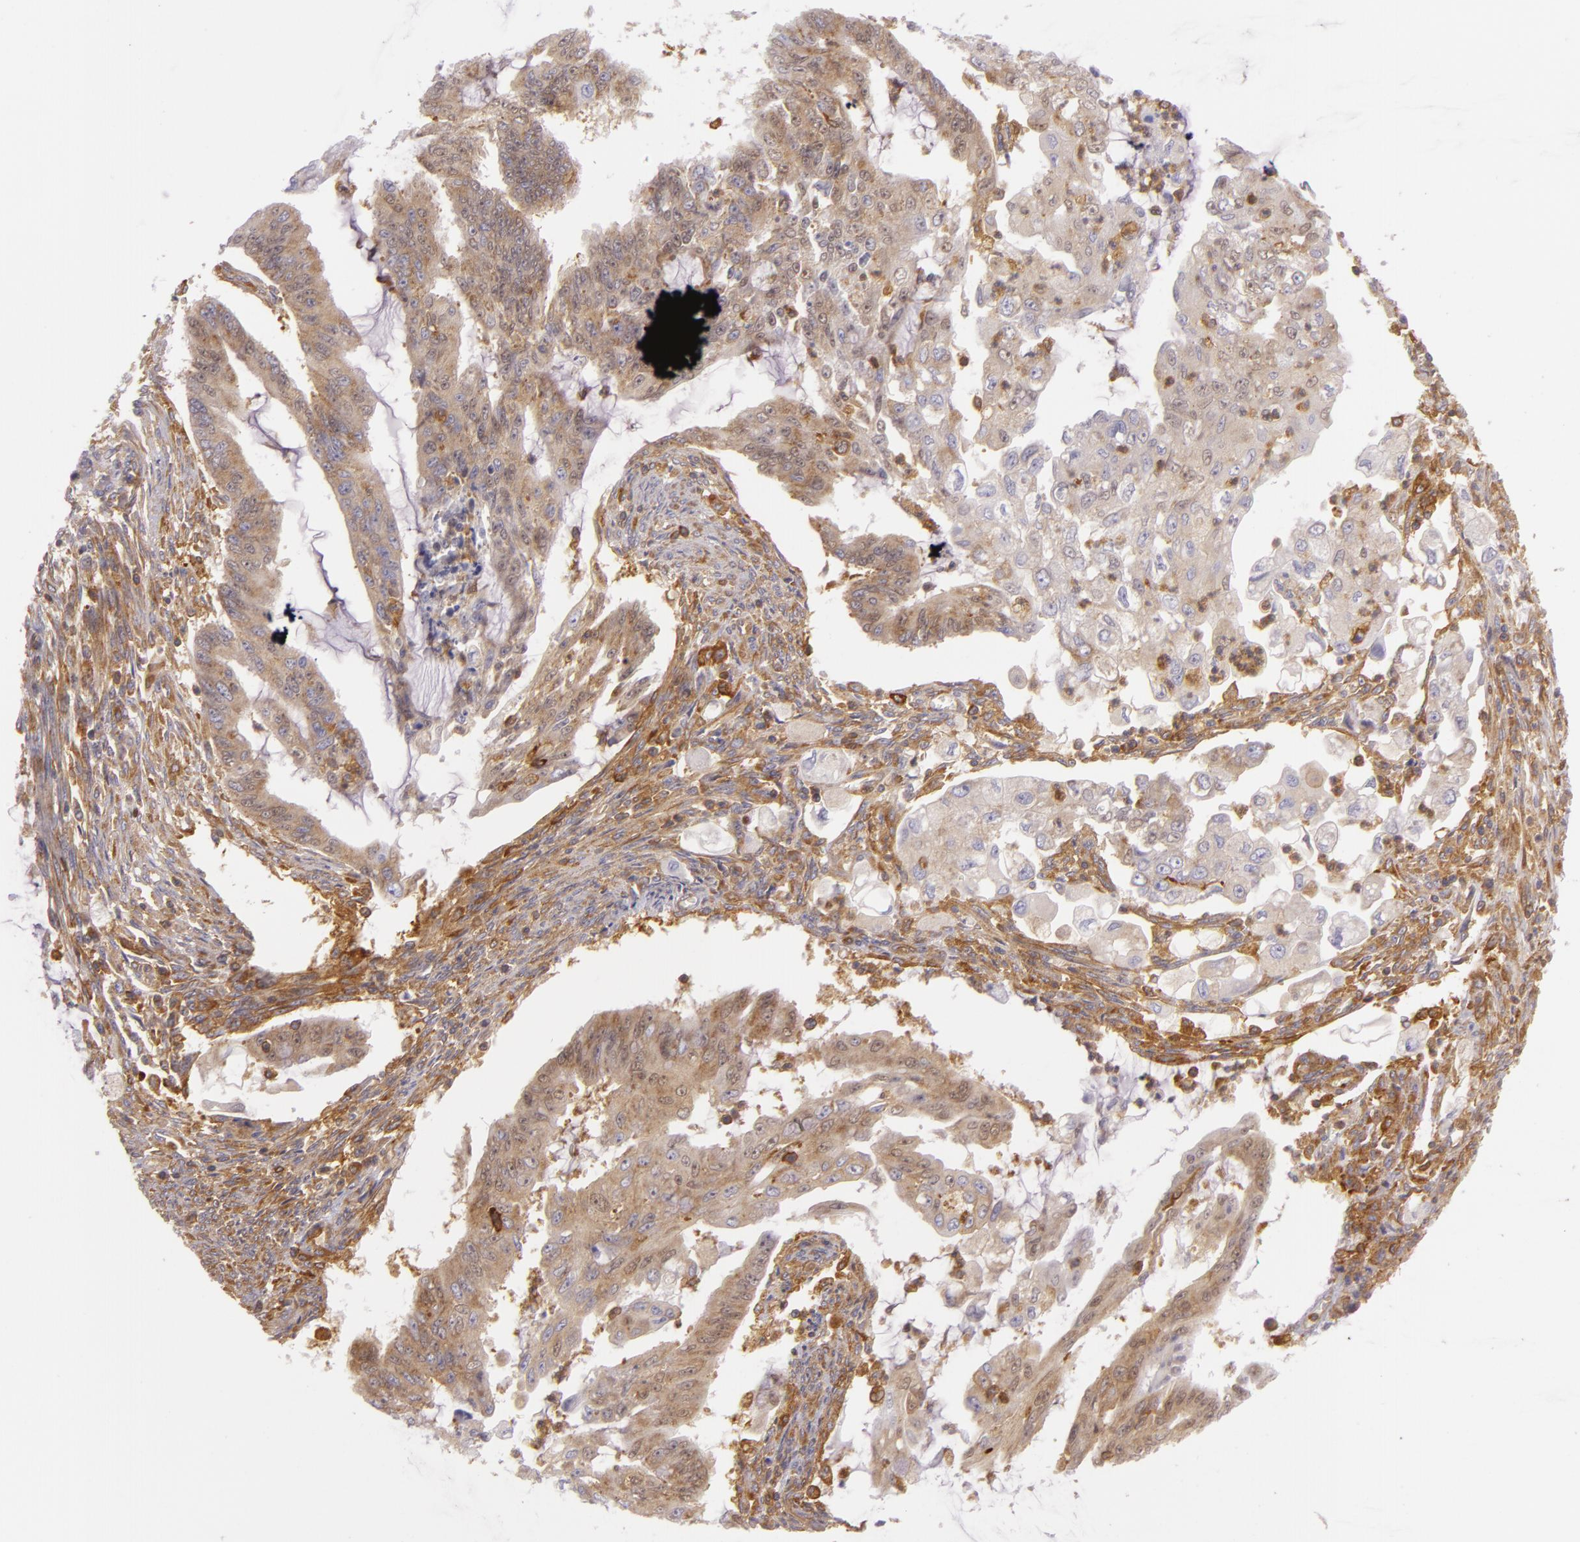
{"staining": {"intensity": "weak", "quantity": ">75%", "location": "cytoplasmic/membranous"}, "tissue": "endometrial cancer", "cell_type": "Tumor cells", "image_type": "cancer", "snomed": [{"axis": "morphology", "description": "Adenocarcinoma, NOS"}, {"axis": "topography", "description": "Endometrium"}], "caption": "Endometrial cancer stained with DAB immunohistochemistry shows low levels of weak cytoplasmic/membranous positivity in about >75% of tumor cells.", "gene": "TLN1", "patient": {"sex": "female", "age": 75}}